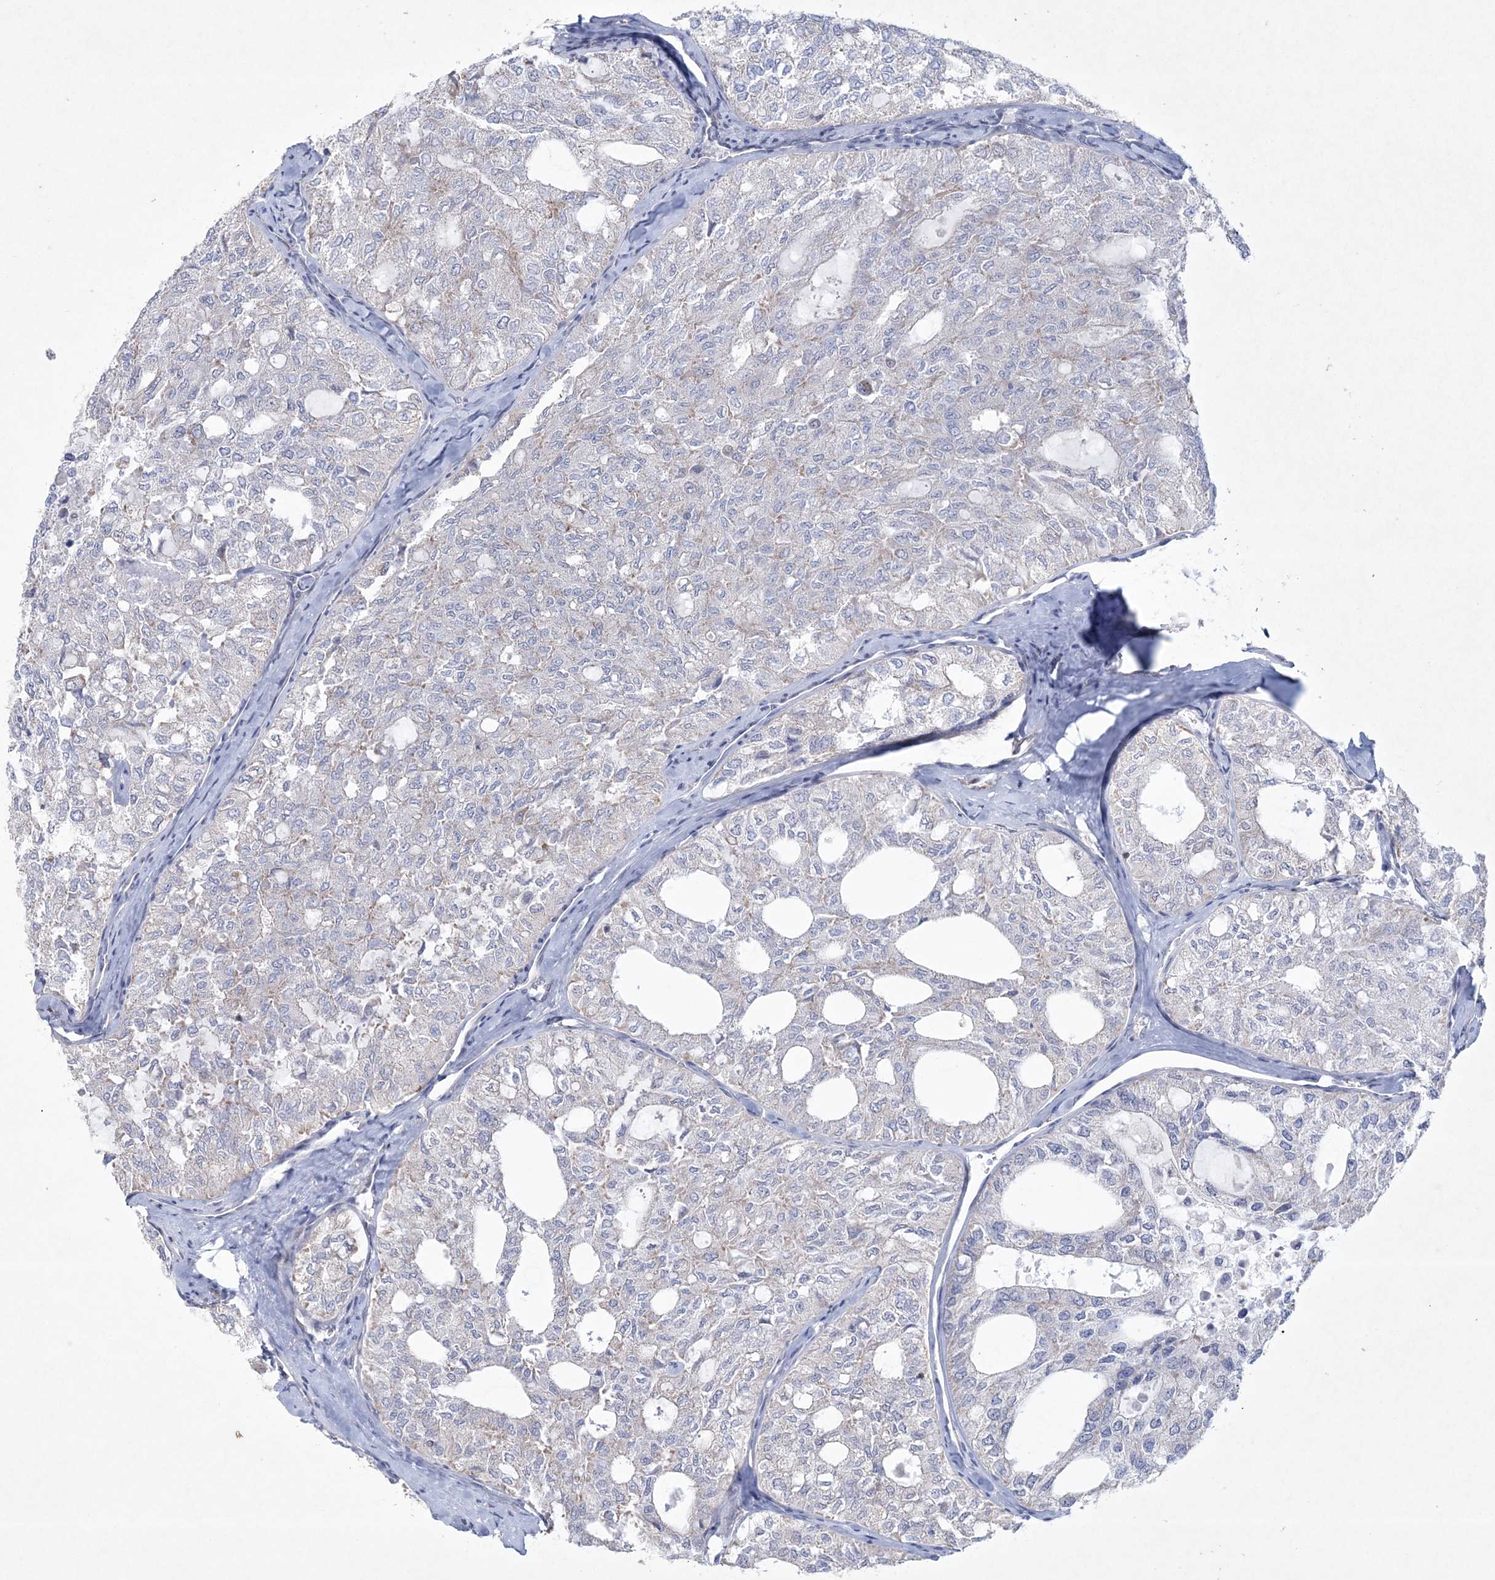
{"staining": {"intensity": "negative", "quantity": "none", "location": "none"}, "tissue": "thyroid cancer", "cell_type": "Tumor cells", "image_type": "cancer", "snomed": [{"axis": "morphology", "description": "Follicular adenoma carcinoma, NOS"}, {"axis": "topography", "description": "Thyroid gland"}], "caption": "There is no significant staining in tumor cells of thyroid follicular adenoma carcinoma.", "gene": "CES4A", "patient": {"sex": "male", "age": 75}}